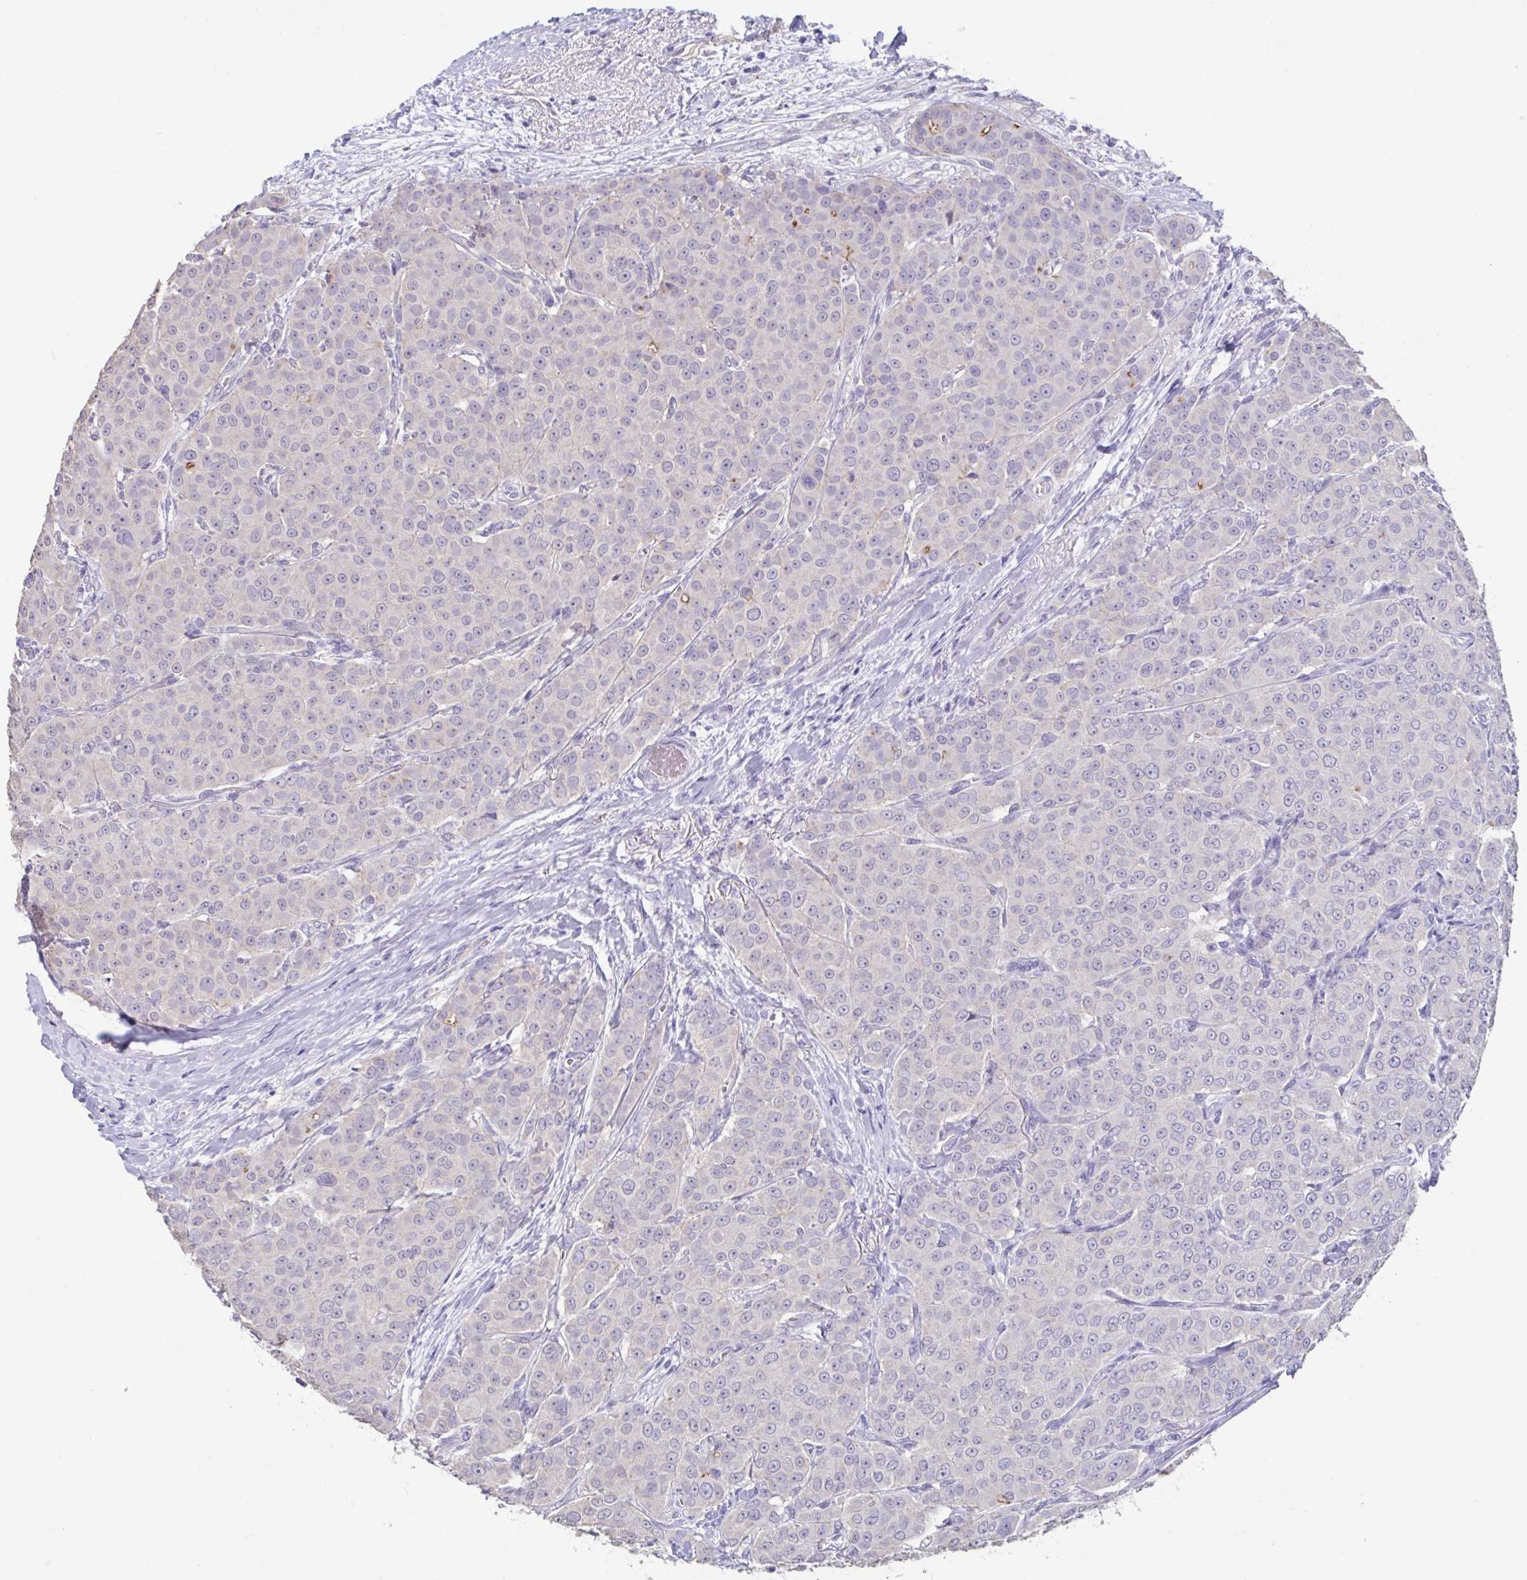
{"staining": {"intensity": "moderate", "quantity": "<25%", "location": "cytoplasmic/membranous"}, "tissue": "breast cancer", "cell_type": "Tumor cells", "image_type": "cancer", "snomed": [{"axis": "morphology", "description": "Duct carcinoma"}, {"axis": "topography", "description": "Breast"}], "caption": "This histopathology image shows intraductal carcinoma (breast) stained with immunohistochemistry to label a protein in brown. The cytoplasmic/membranous of tumor cells show moderate positivity for the protein. Nuclei are counter-stained blue.", "gene": "GPR162", "patient": {"sex": "female", "age": 91}}